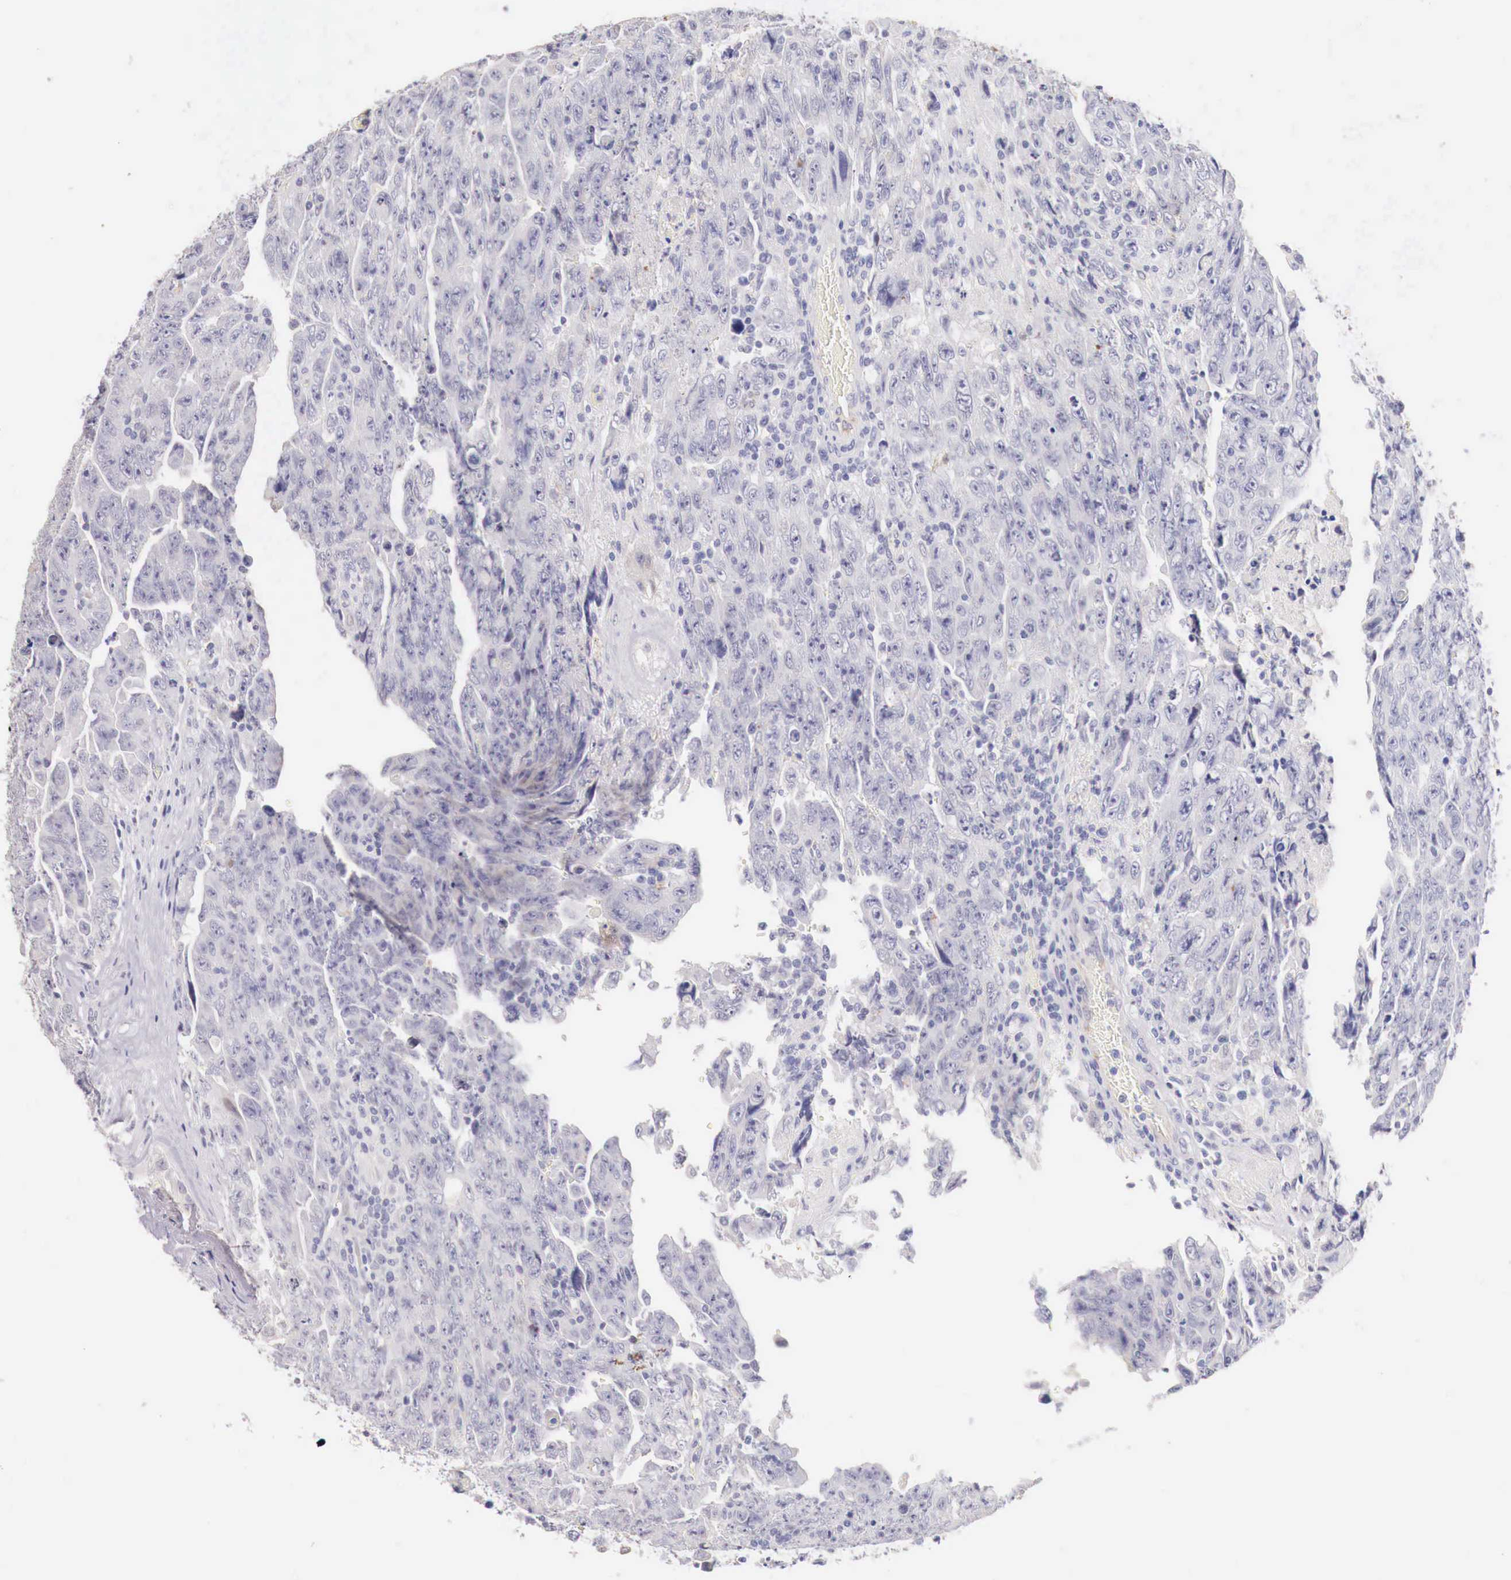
{"staining": {"intensity": "negative", "quantity": "none", "location": "none"}, "tissue": "testis cancer", "cell_type": "Tumor cells", "image_type": "cancer", "snomed": [{"axis": "morphology", "description": "Carcinoma, Embryonal, NOS"}, {"axis": "topography", "description": "Testis"}], "caption": "DAB (3,3'-diaminobenzidine) immunohistochemical staining of human testis embryonal carcinoma exhibits no significant positivity in tumor cells. The staining is performed using DAB (3,3'-diaminobenzidine) brown chromogen with nuclei counter-stained in using hematoxylin.", "gene": "ITIH6", "patient": {"sex": "male", "age": 28}}